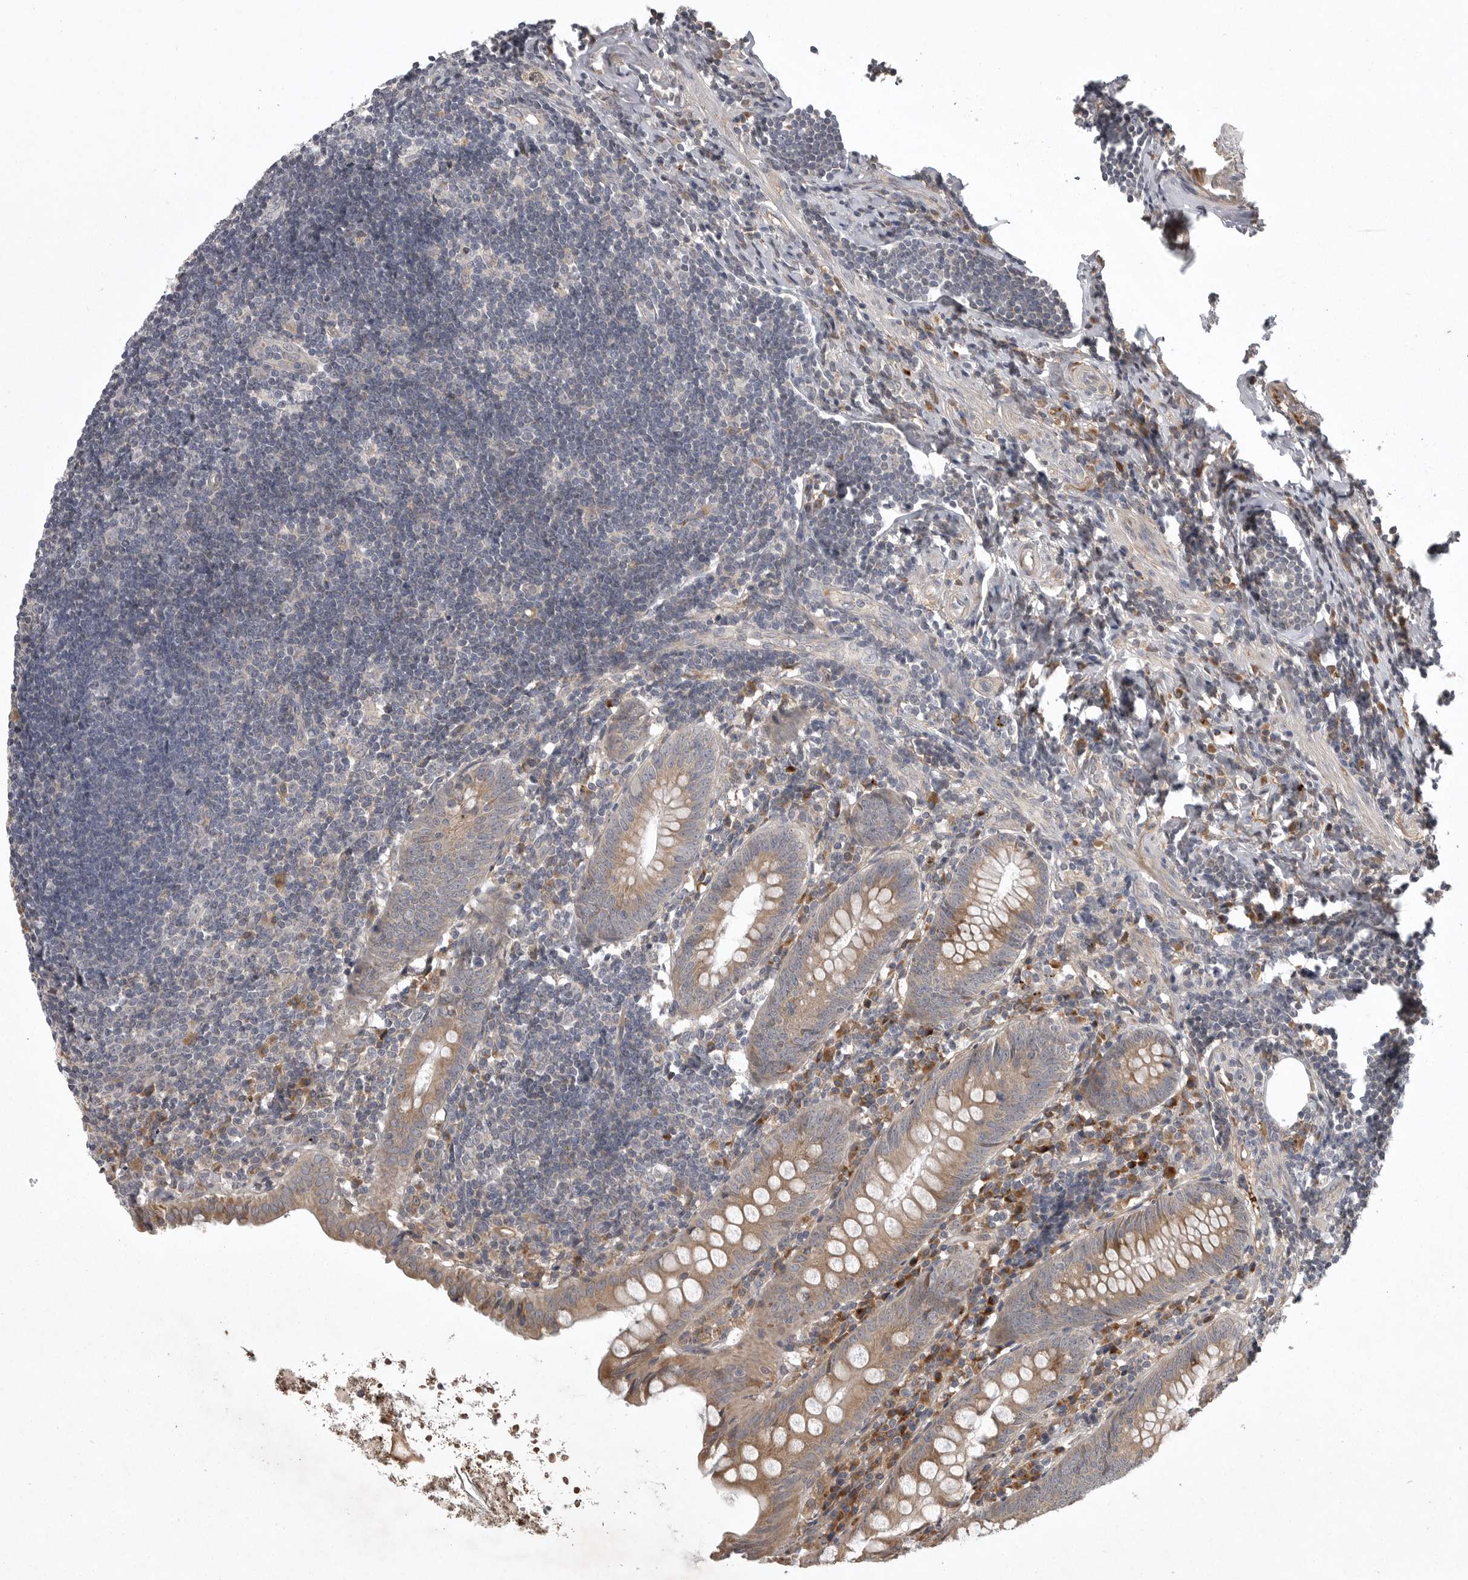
{"staining": {"intensity": "moderate", "quantity": ">75%", "location": "cytoplasmic/membranous"}, "tissue": "appendix", "cell_type": "Glandular cells", "image_type": "normal", "snomed": [{"axis": "morphology", "description": "Normal tissue, NOS"}, {"axis": "topography", "description": "Appendix"}], "caption": "Immunohistochemistry photomicrograph of unremarkable appendix stained for a protein (brown), which displays medium levels of moderate cytoplasmic/membranous expression in about >75% of glandular cells.", "gene": "GPR31", "patient": {"sex": "female", "age": 54}}